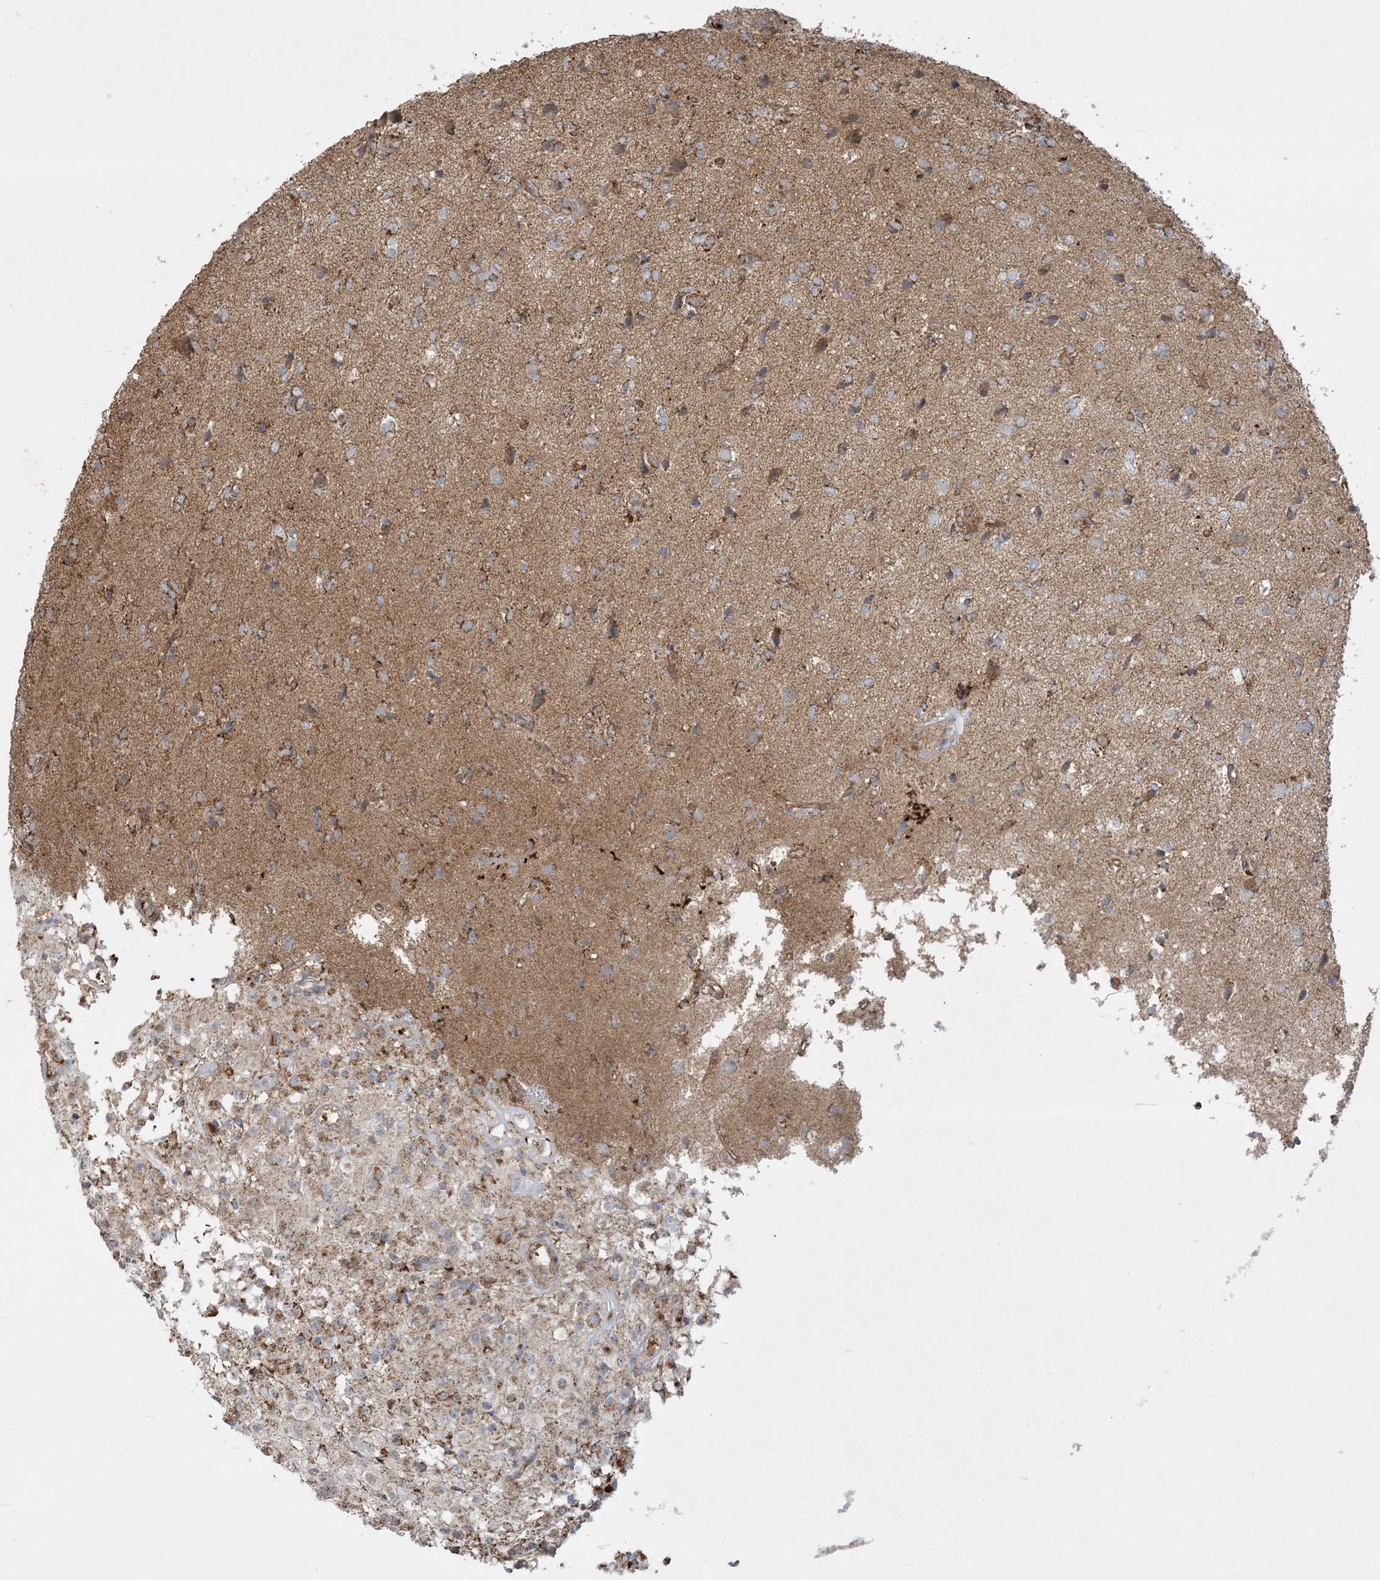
{"staining": {"intensity": "moderate", "quantity": ">75%", "location": "cytoplasmic/membranous"}, "tissue": "glioma", "cell_type": "Tumor cells", "image_type": "cancer", "snomed": [{"axis": "morphology", "description": "Glioma, malignant, High grade"}, {"axis": "topography", "description": "Brain"}], "caption": "Brown immunohistochemical staining in malignant high-grade glioma exhibits moderate cytoplasmic/membranous expression in approximately >75% of tumor cells.", "gene": "PPM1F", "patient": {"sex": "female", "age": 59}}